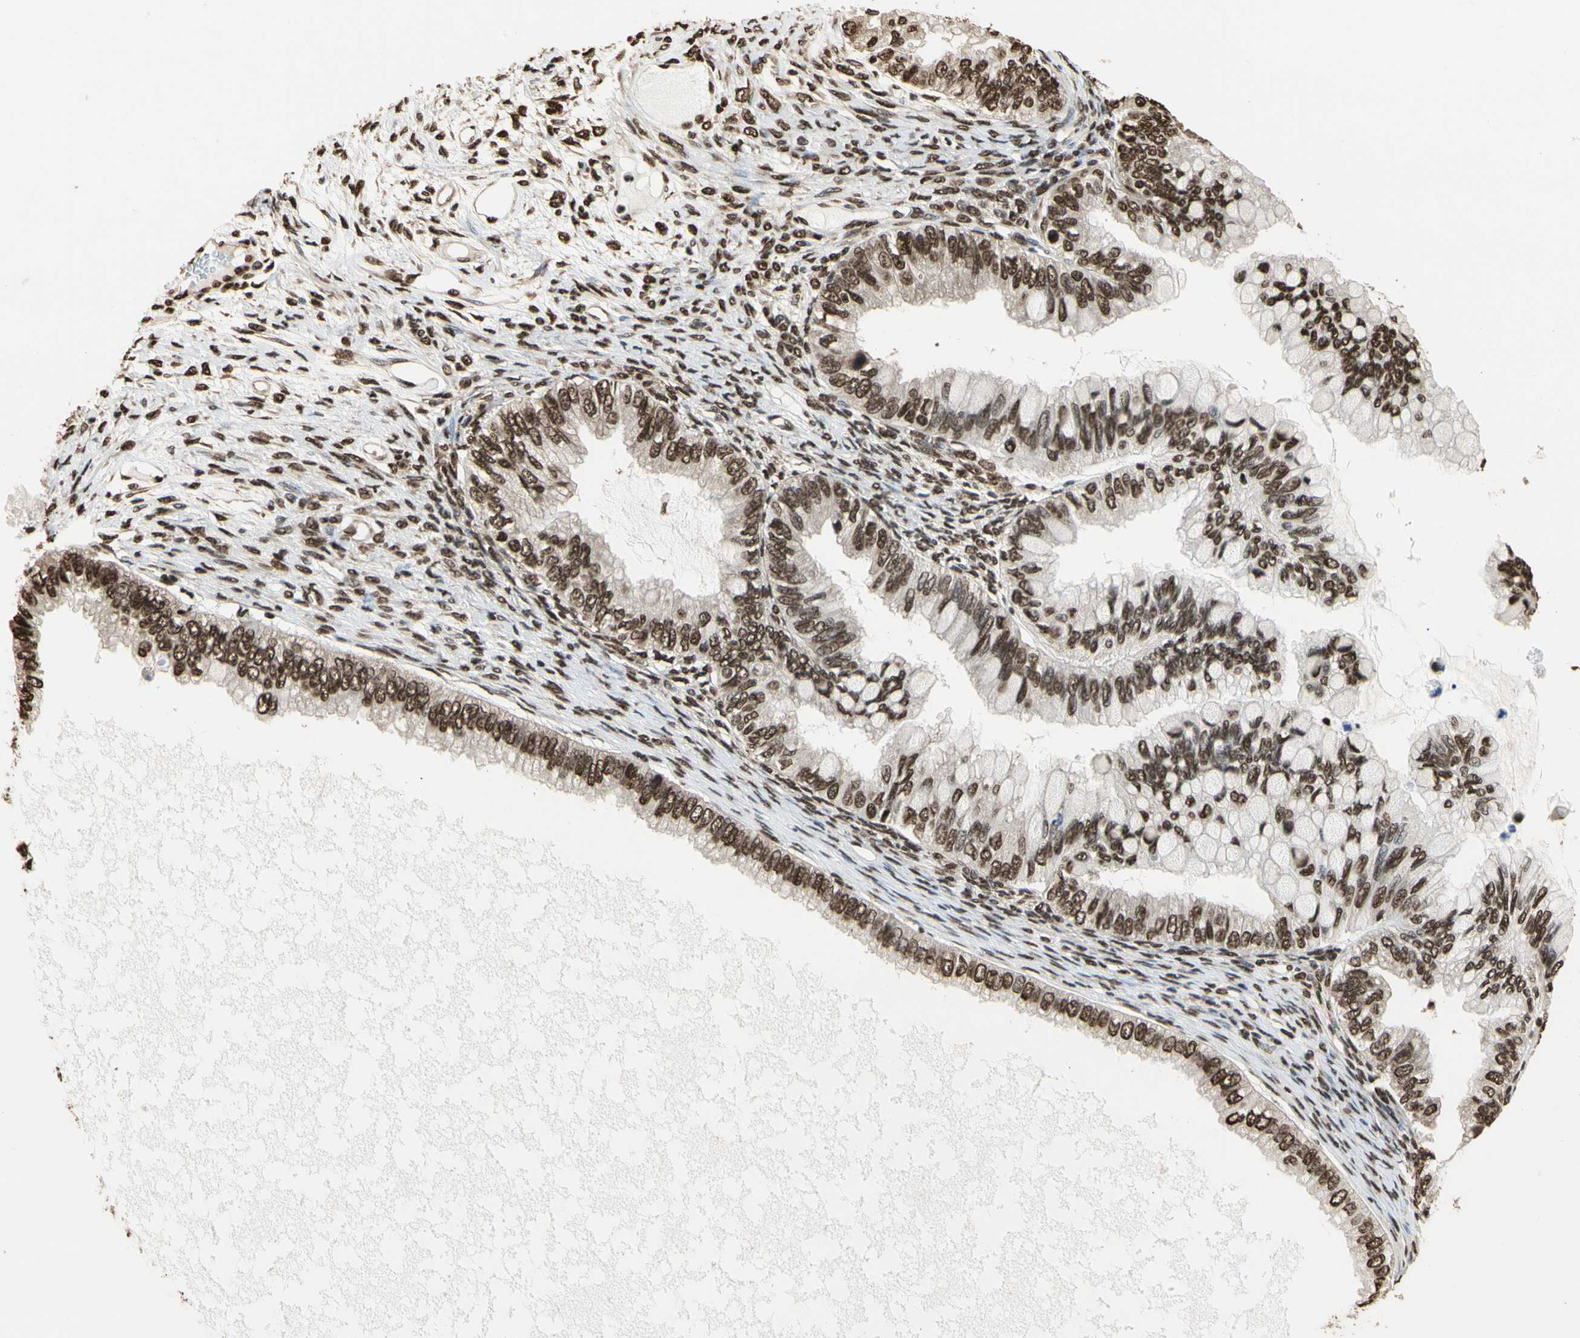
{"staining": {"intensity": "moderate", "quantity": ">75%", "location": "nuclear"}, "tissue": "ovarian cancer", "cell_type": "Tumor cells", "image_type": "cancer", "snomed": [{"axis": "morphology", "description": "Cystadenocarcinoma, mucinous, NOS"}, {"axis": "topography", "description": "Ovary"}], "caption": "Approximately >75% of tumor cells in ovarian cancer show moderate nuclear protein staining as visualized by brown immunohistochemical staining.", "gene": "HNRNPK", "patient": {"sex": "female", "age": 80}}